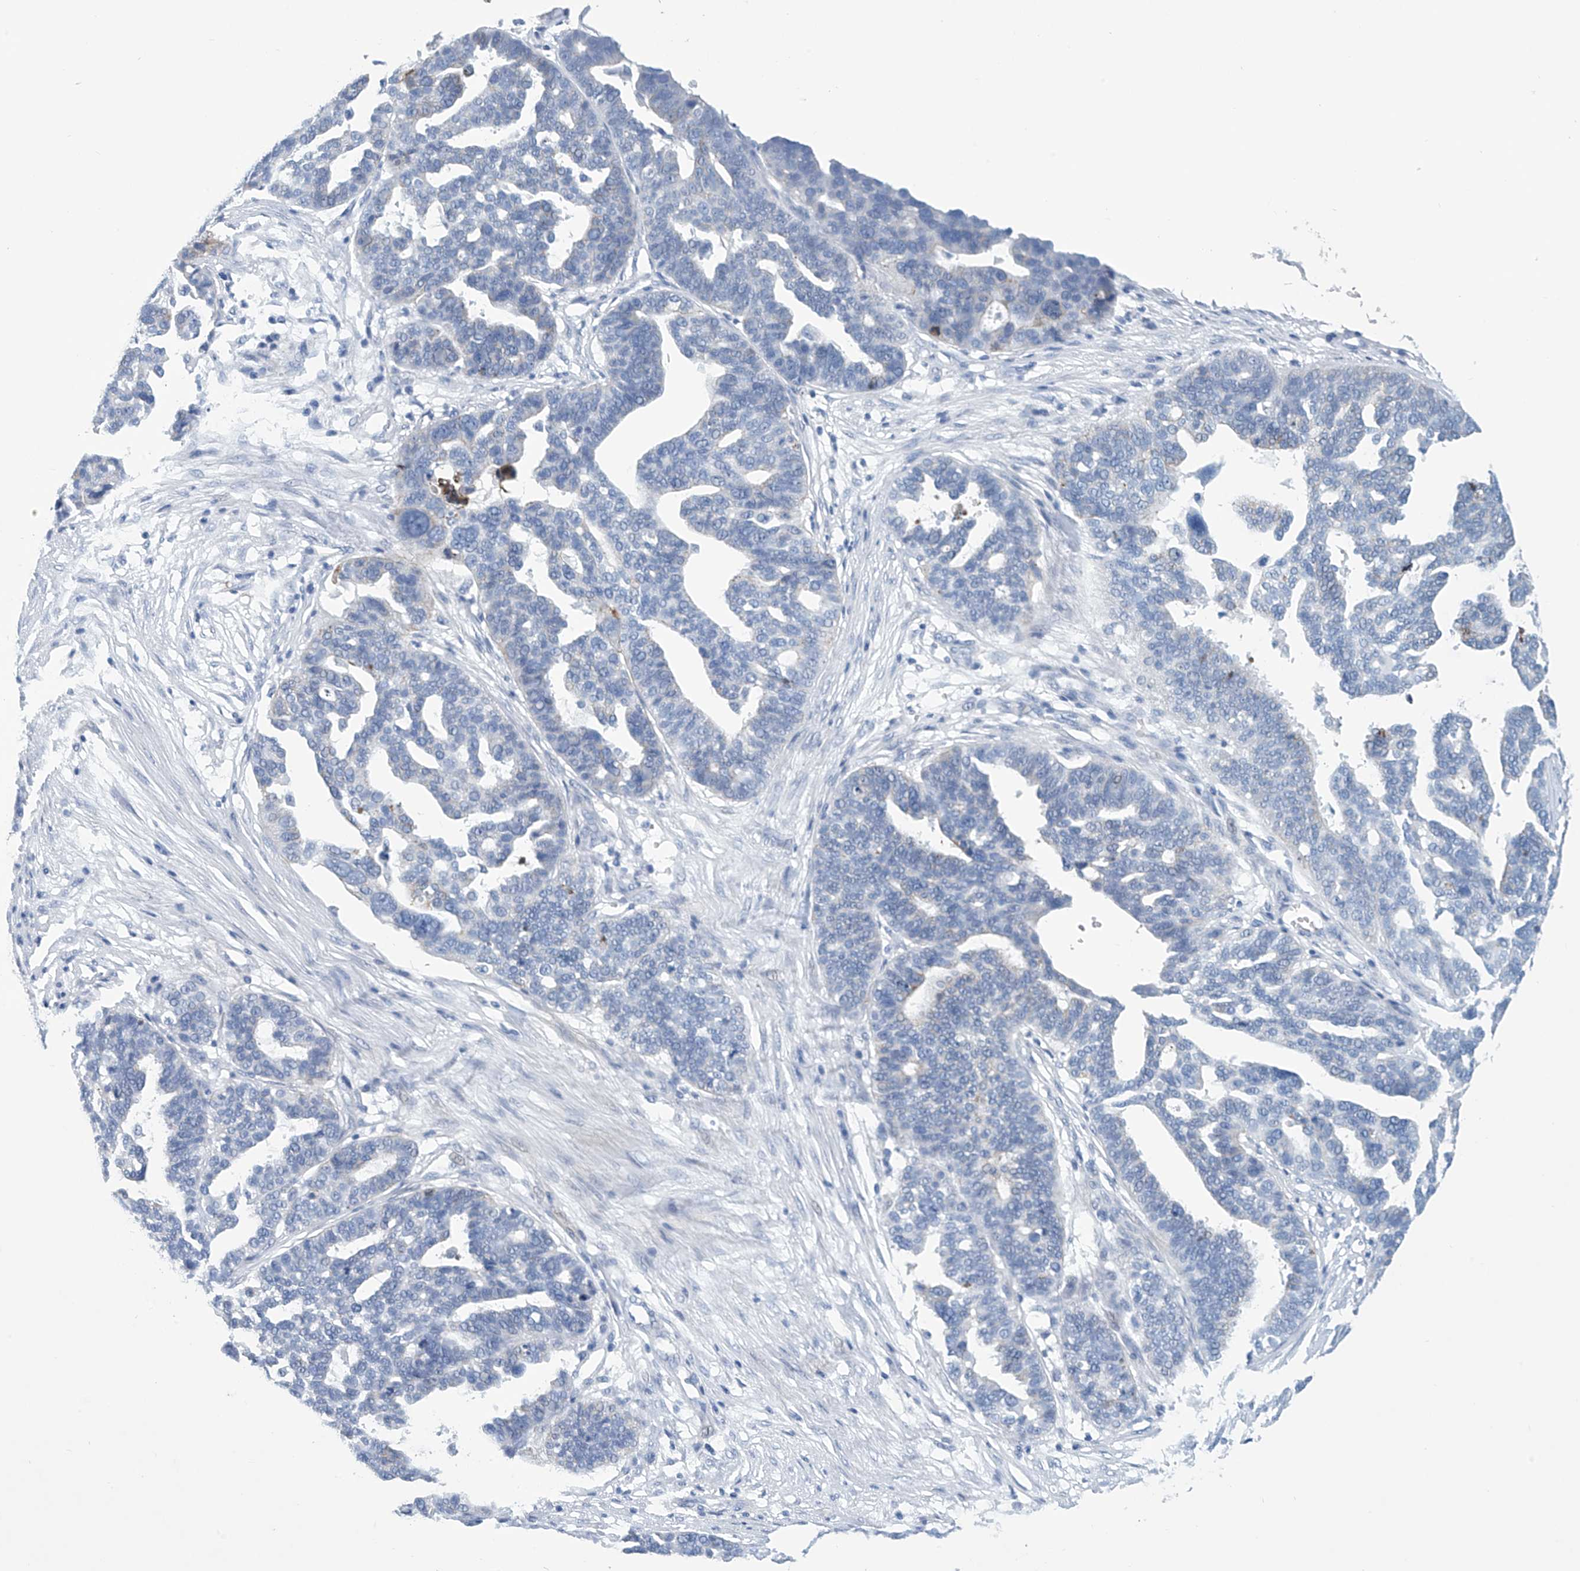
{"staining": {"intensity": "negative", "quantity": "none", "location": "none"}, "tissue": "ovarian cancer", "cell_type": "Tumor cells", "image_type": "cancer", "snomed": [{"axis": "morphology", "description": "Cystadenocarcinoma, serous, NOS"}, {"axis": "topography", "description": "Ovary"}], "caption": "Immunohistochemistry image of neoplastic tissue: human ovarian serous cystadenocarcinoma stained with DAB shows no significant protein staining in tumor cells.", "gene": "DSP", "patient": {"sex": "female", "age": 59}}